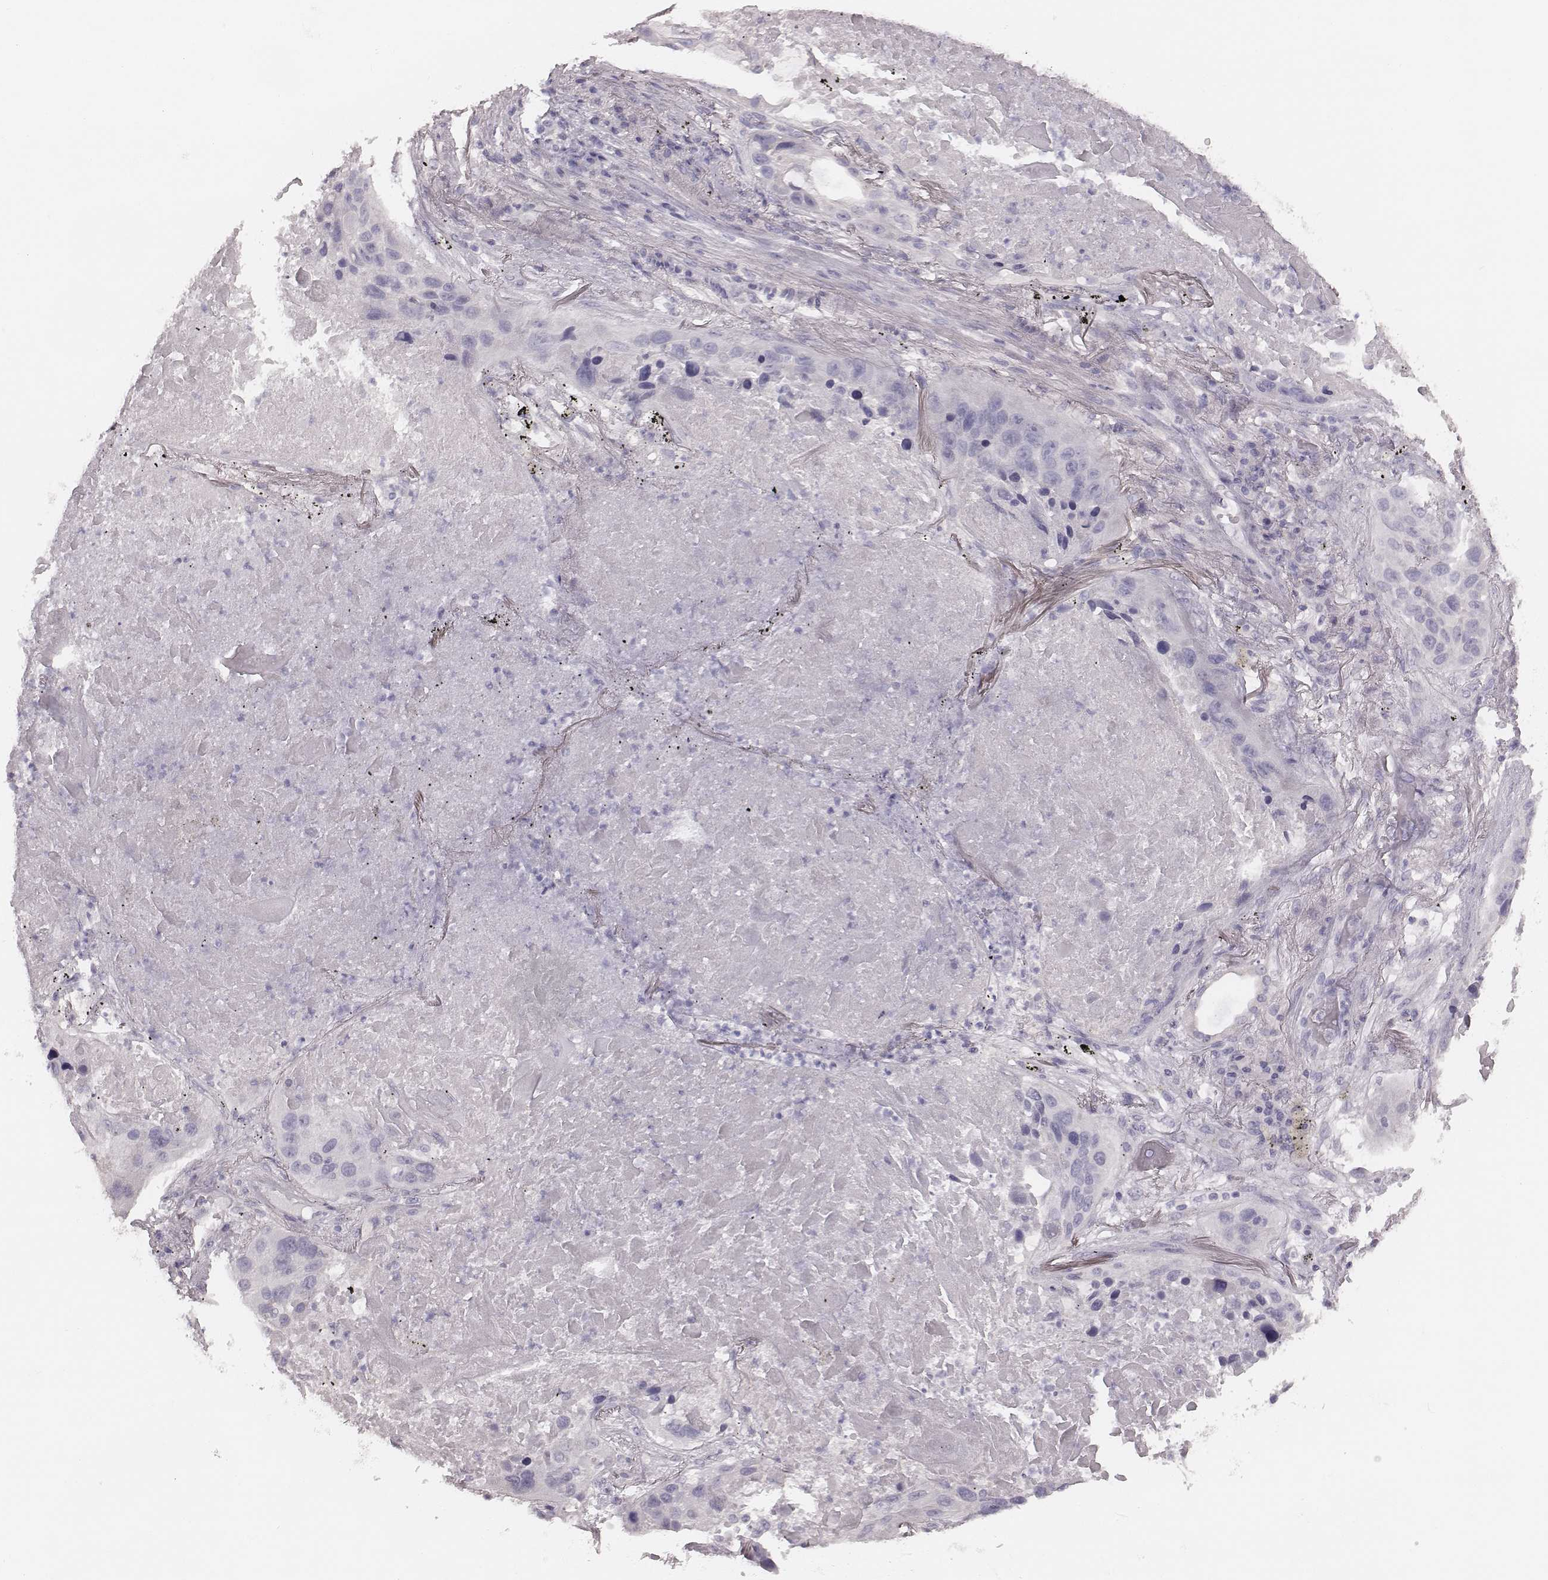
{"staining": {"intensity": "negative", "quantity": "none", "location": "none"}, "tissue": "lung cancer", "cell_type": "Tumor cells", "image_type": "cancer", "snomed": [{"axis": "morphology", "description": "Squamous cell carcinoma, NOS"}, {"axis": "topography", "description": "Lung"}], "caption": "IHC photomicrograph of neoplastic tissue: squamous cell carcinoma (lung) stained with DAB (3,3'-diaminobenzidine) demonstrates no significant protein expression in tumor cells. (IHC, brightfield microscopy, high magnification).", "gene": "ZP4", "patient": {"sex": "male", "age": 57}}